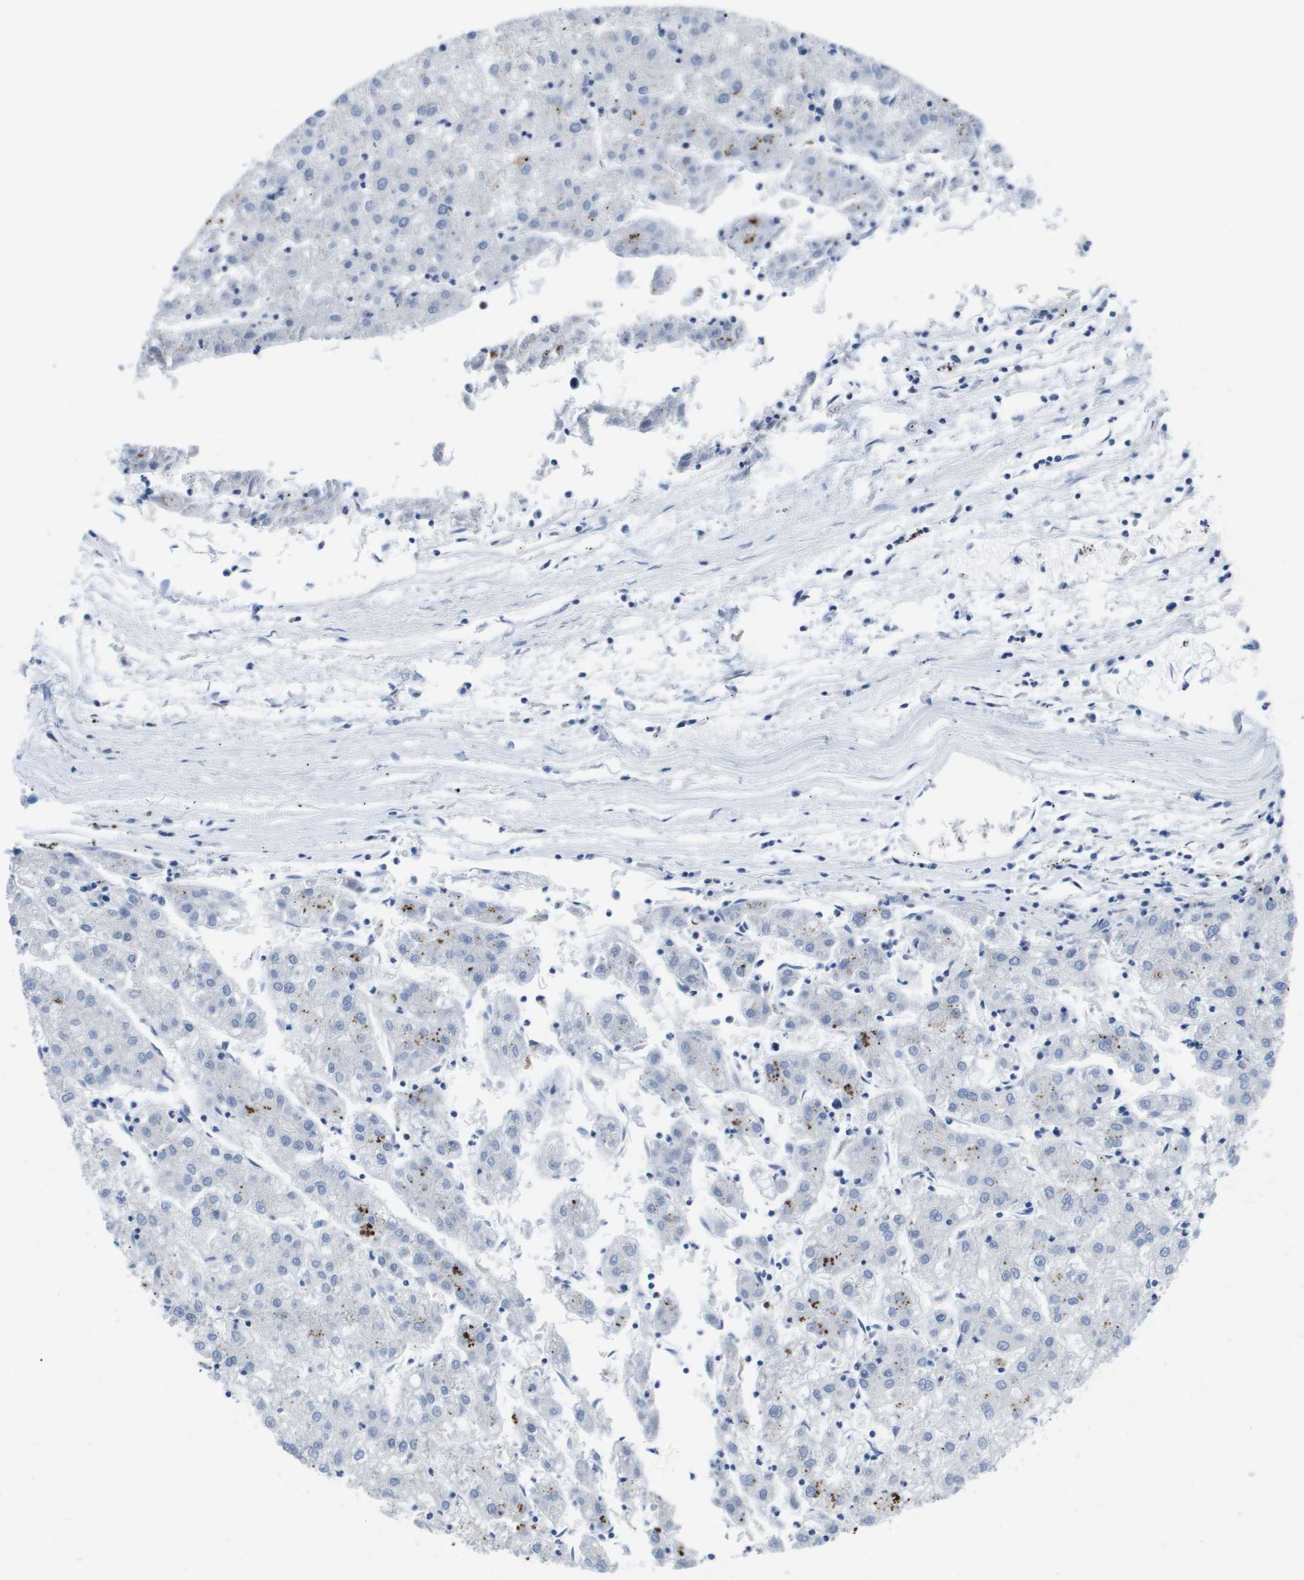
{"staining": {"intensity": "negative", "quantity": "none", "location": "none"}, "tissue": "liver cancer", "cell_type": "Tumor cells", "image_type": "cancer", "snomed": [{"axis": "morphology", "description": "Carcinoma, Hepatocellular, NOS"}, {"axis": "topography", "description": "Liver"}], "caption": "Immunohistochemical staining of human liver cancer exhibits no significant staining in tumor cells.", "gene": "MS4A1", "patient": {"sex": "male", "age": 72}}